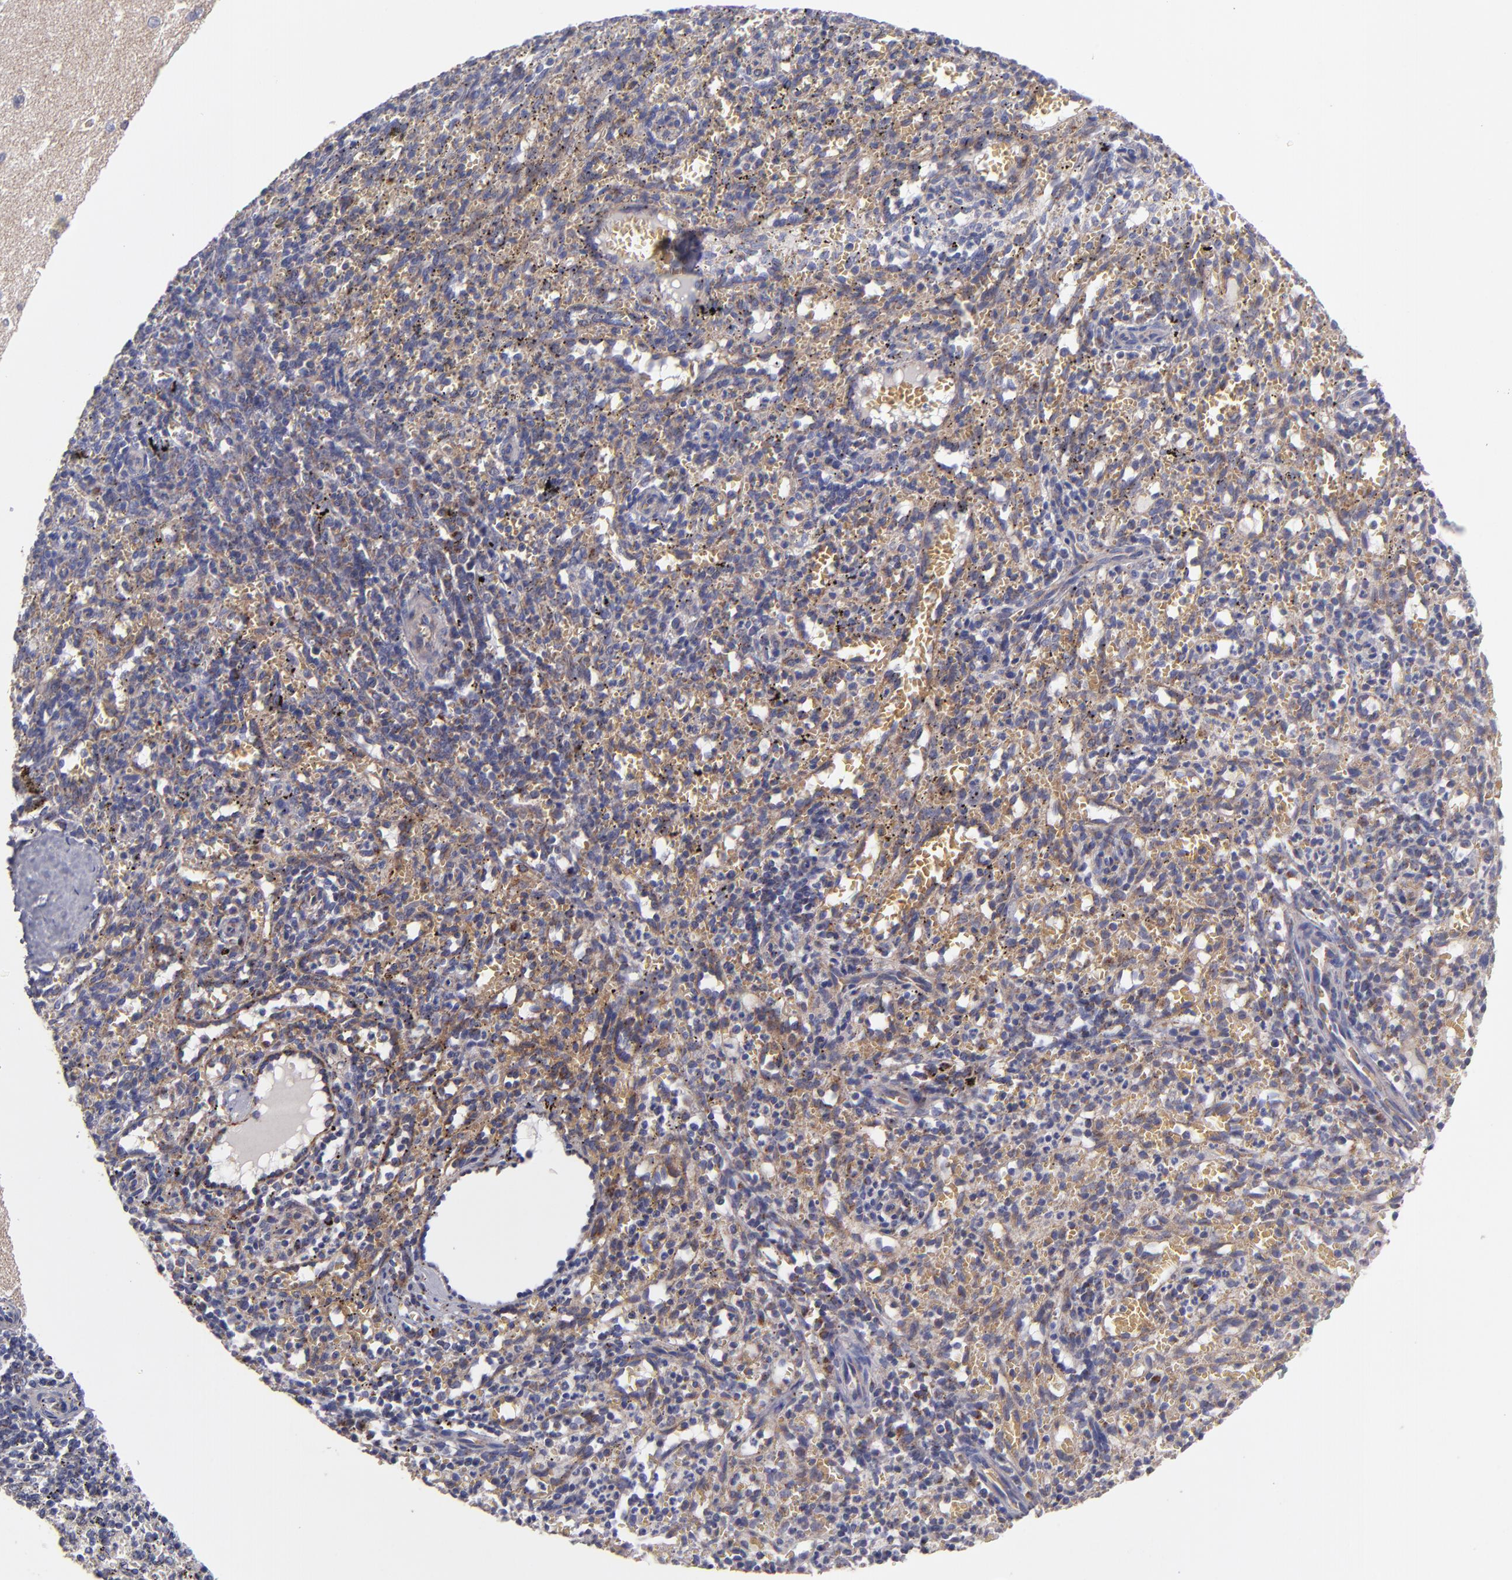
{"staining": {"intensity": "weak", "quantity": "<25%", "location": "cytoplasmic/membranous"}, "tissue": "spleen", "cell_type": "Cells in red pulp", "image_type": "normal", "snomed": [{"axis": "morphology", "description": "Normal tissue, NOS"}, {"axis": "topography", "description": "Spleen"}], "caption": "Immunohistochemical staining of normal spleen reveals no significant staining in cells in red pulp. (DAB (3,3'-diaminobenzidine) immunohistochemistry visualized using brightfield microscopy, high magnification).", "gene": "CLTA", "patient": {"sex": "female", "age": 10}}